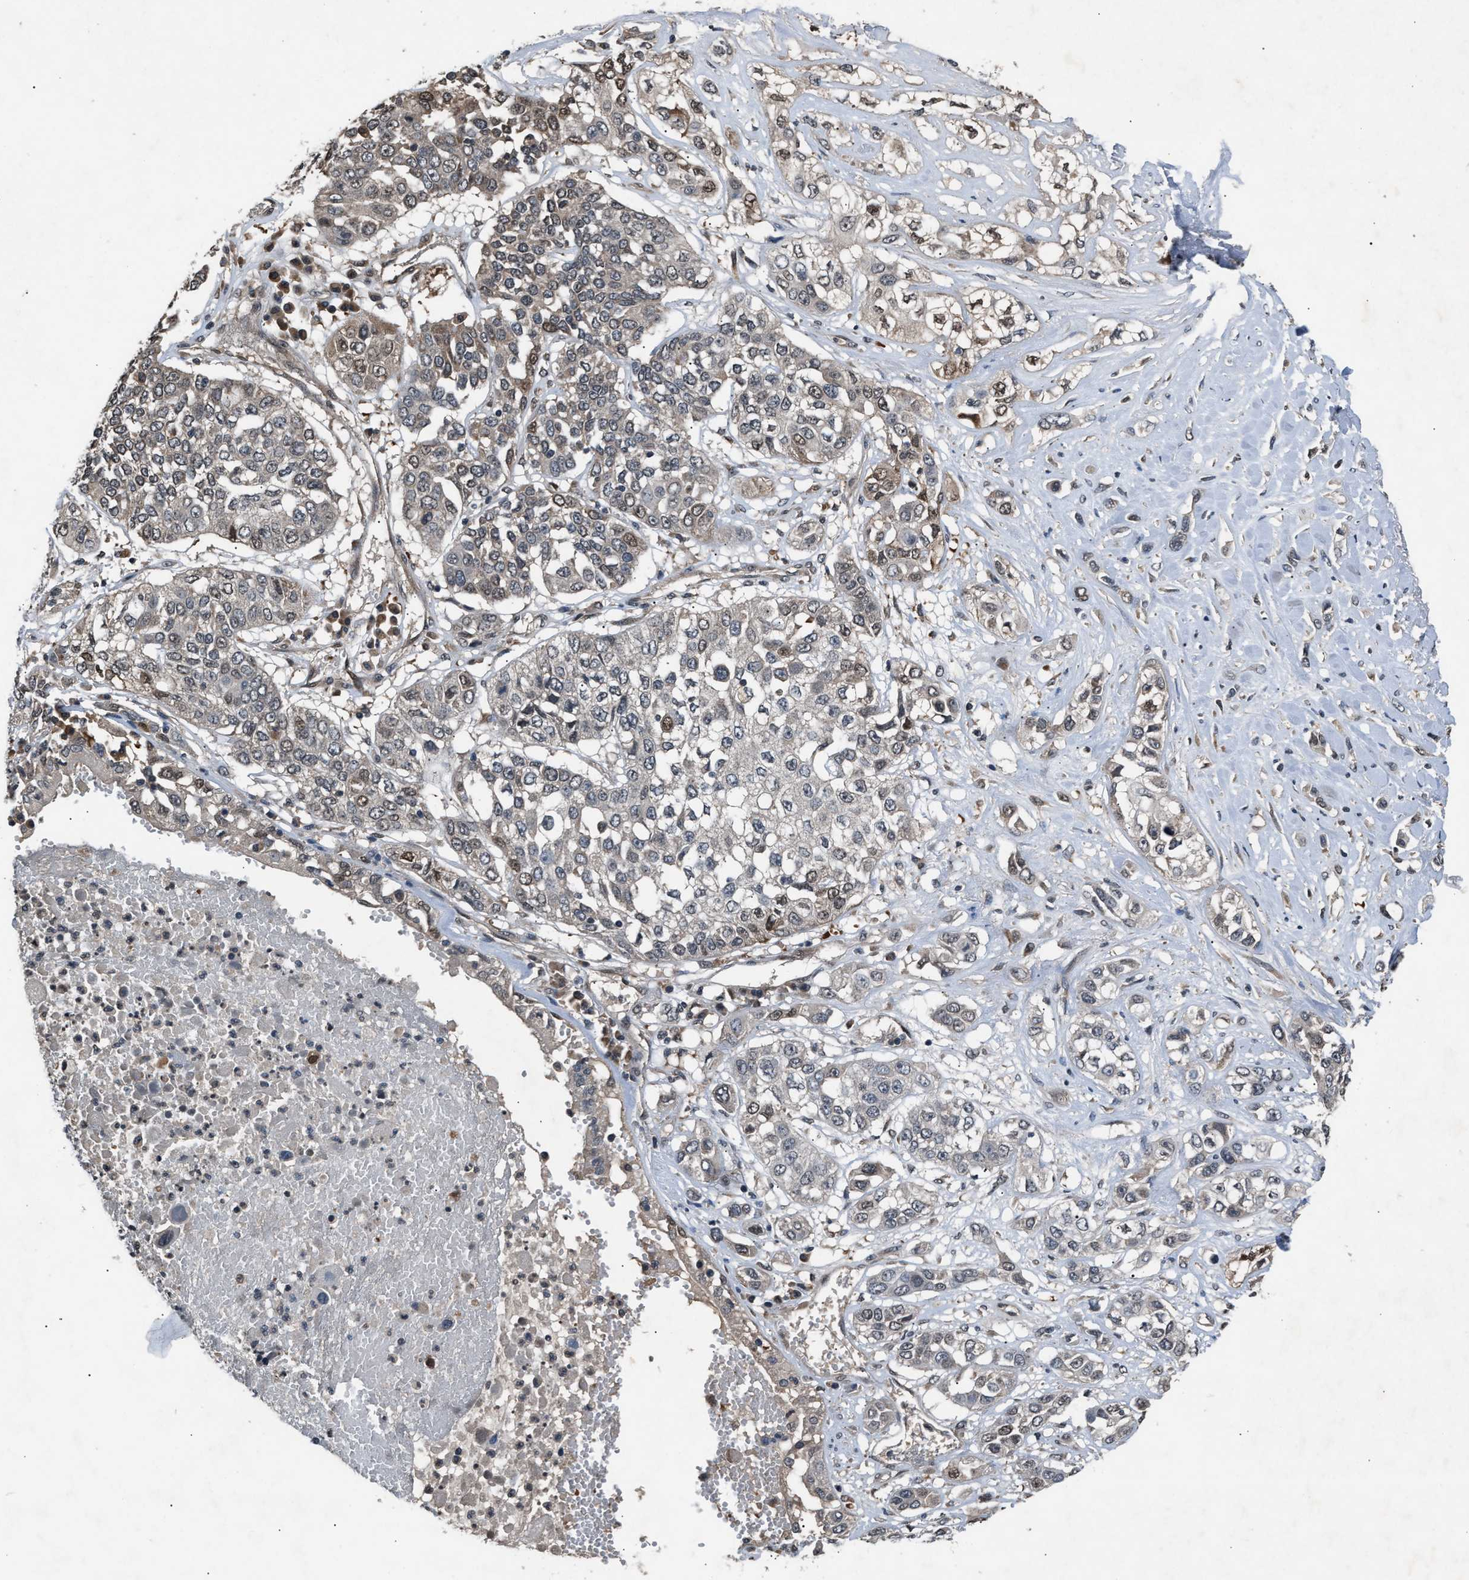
{"staining": {"intensity": "weak", "quantity": "<25%", "location": "cytoplasmic/membranous"}, "tissue": "lung cancer", "cell_type": "Tumor cells", "image_type": "cancer", "snomed": [{"axis": "morphology", "description": "Squamous cell carcinoma, NOS"}, {"axis": "topography", "description": "Lung"}], "caption": "IHC of squamous cell carcinoma (lung) displays no expression in tumor cells.", "gene": "TP53I3", "patient": {"sex": "male", "age": 71}}